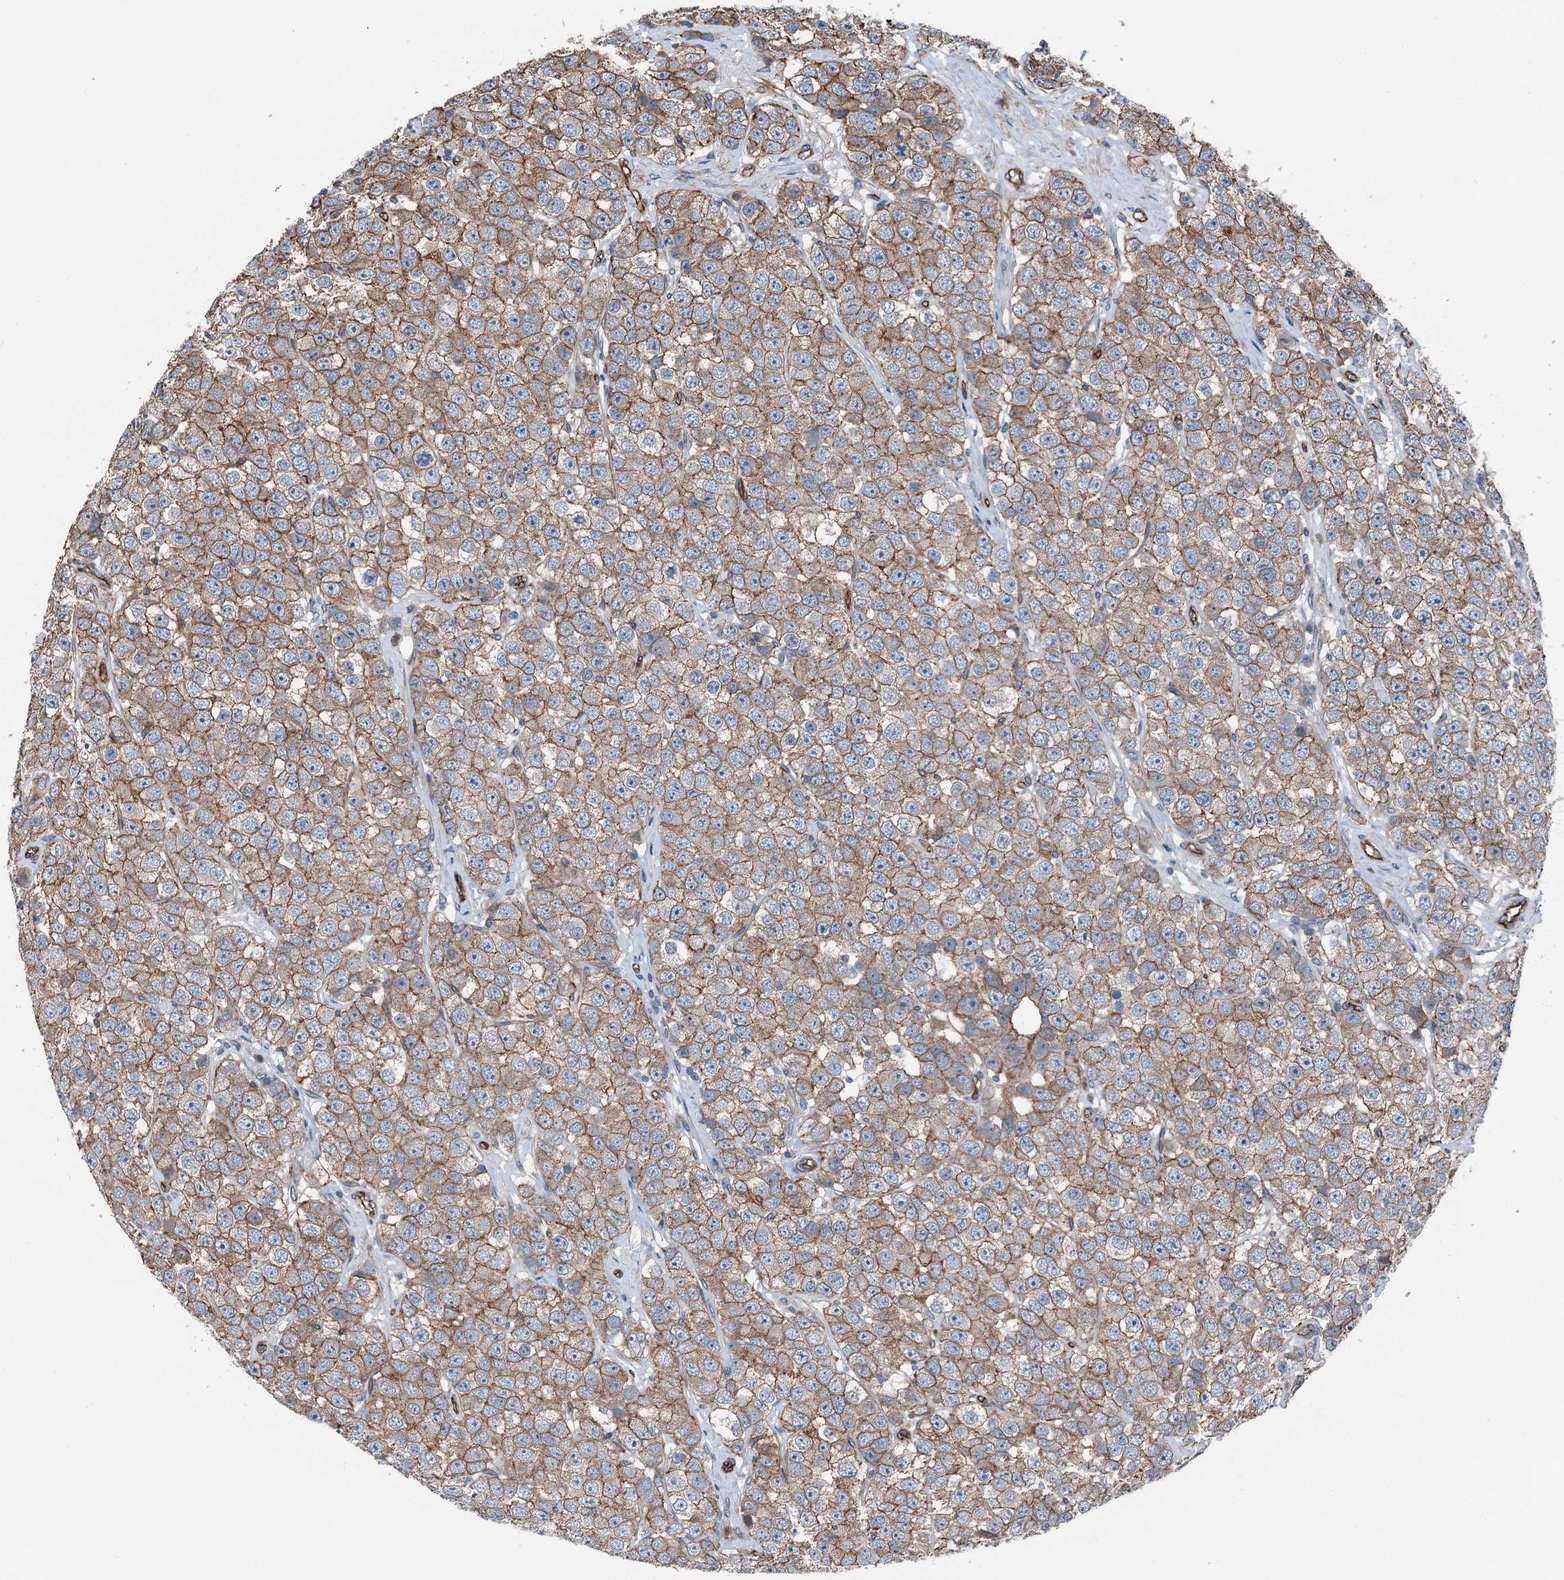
{"staining": {"intensity": "moderate", "quantity": ">75%", "location": "cytoplasmic/membranous"}, "tissue": "testis cancer", "cell_type": "Tumor cells", "image_type": "cancer", "snomed": [{"axis": "morphology", "description": "Seminoma, NOS"}, {"axis": "topography", "description": "Testis"}], "caption": "Testis cancer (seminoma) was stained to show a protein in brown. There is medium levels of moderate cytoplasmic/membranous expression in about >75% of tumor cells. (DAB (3,3'-diaminobenzidine) = brown stain, brightfield microscopy at high magnification).", "gene": "NMRAL1", "patient": {"sex": "male", "age": 28}}